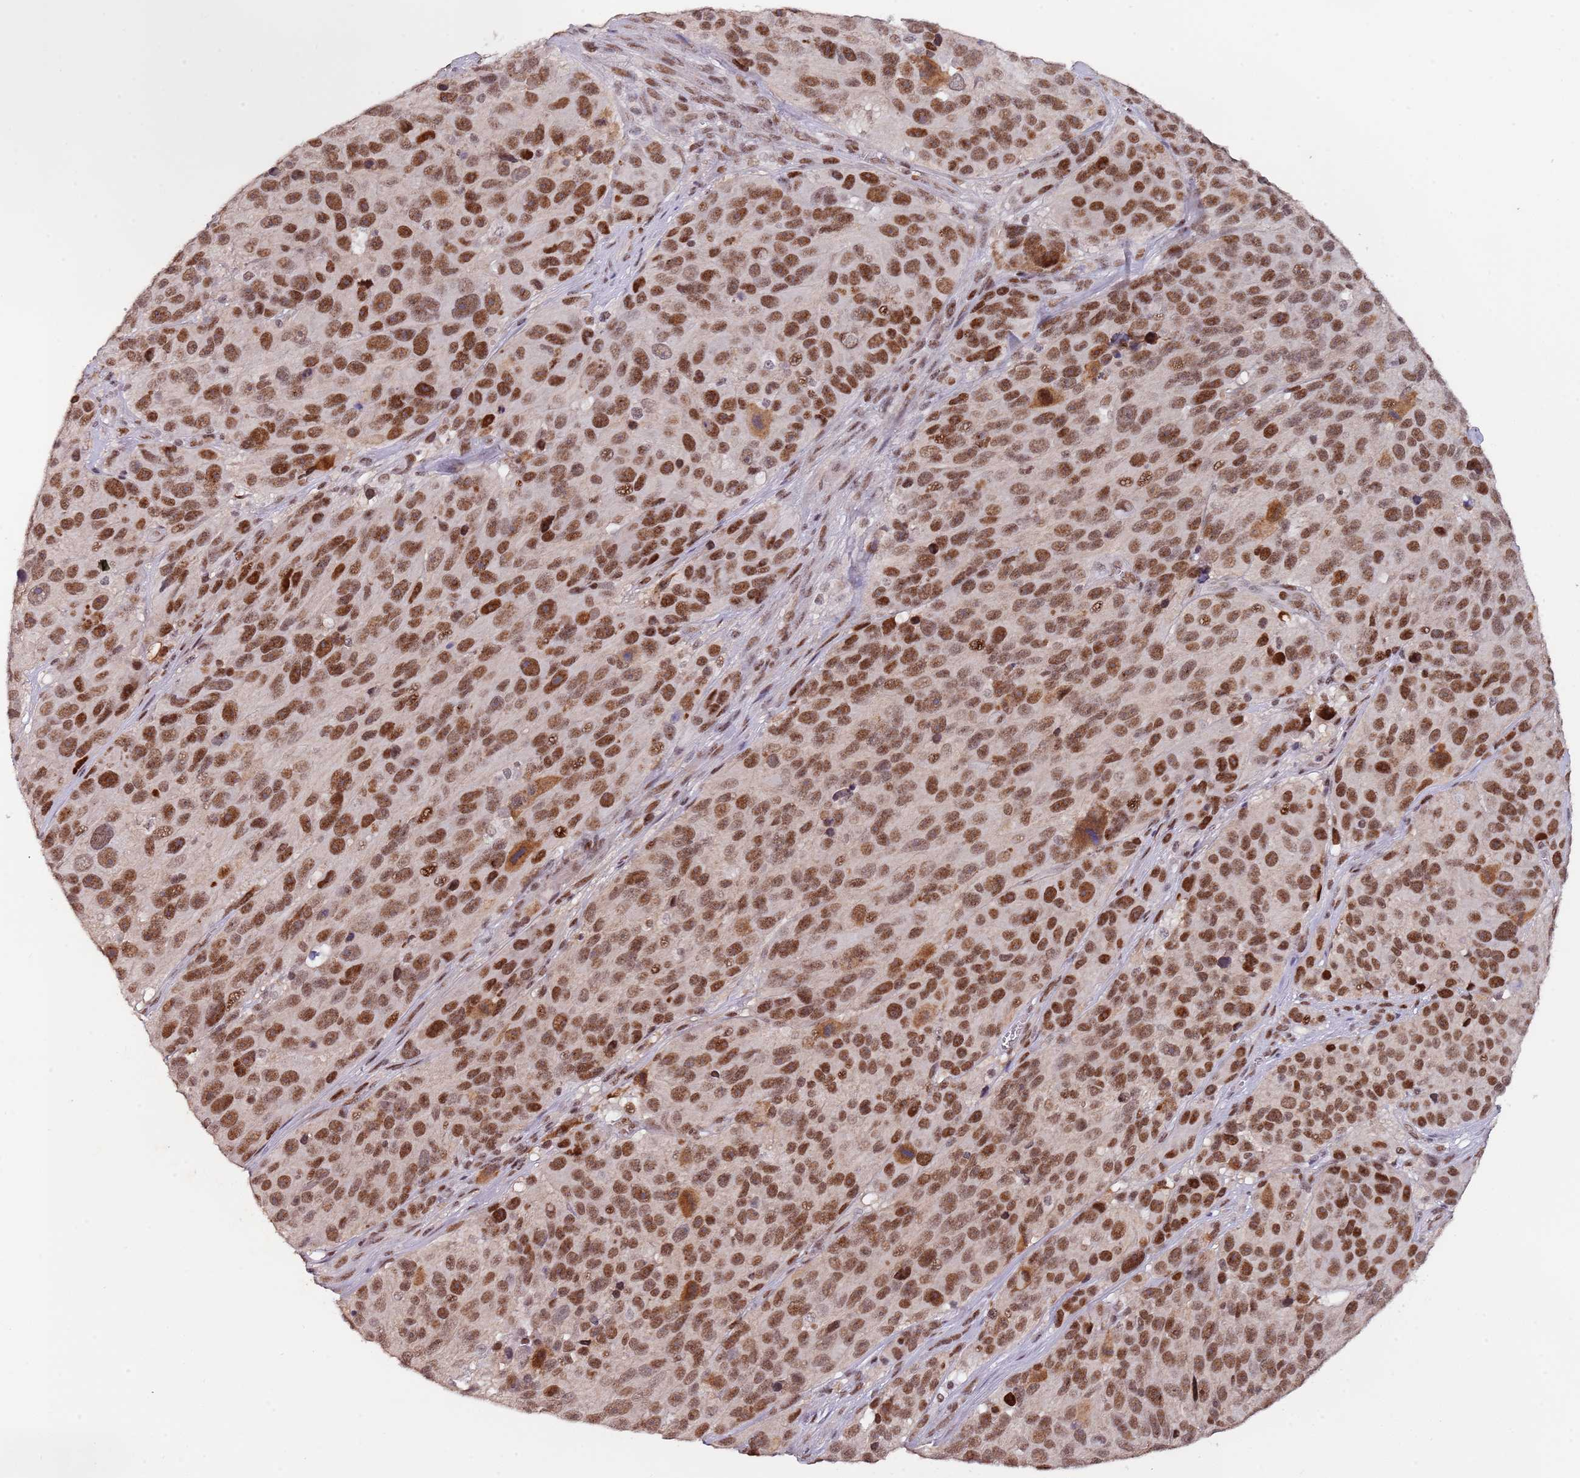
{"staining": {"intensity": "strong", "quantity": ">75%", "location": "nuclear"}, "tissue": "melanoma", "cell_type": "Tumor cells", "image_type": "cancer", "snomed": [{"axis": "morphology", "description": "Malignant melanoma, NOS"}, {"axis": "topography", "description": "Skin"}], "caption": "The histopathology image displays immunohistochemical staining of melanoma. There is strong nuclear positivity is present in about >75% of tumor cells. Using DAB (3,3'-diaminobenzidine) (brown) and hematoxylin (blue) stains, captured at high magnification using brightfield microscopy.", "gene": "CIZ1", "patient": {"sex": "male", "age": 84}}